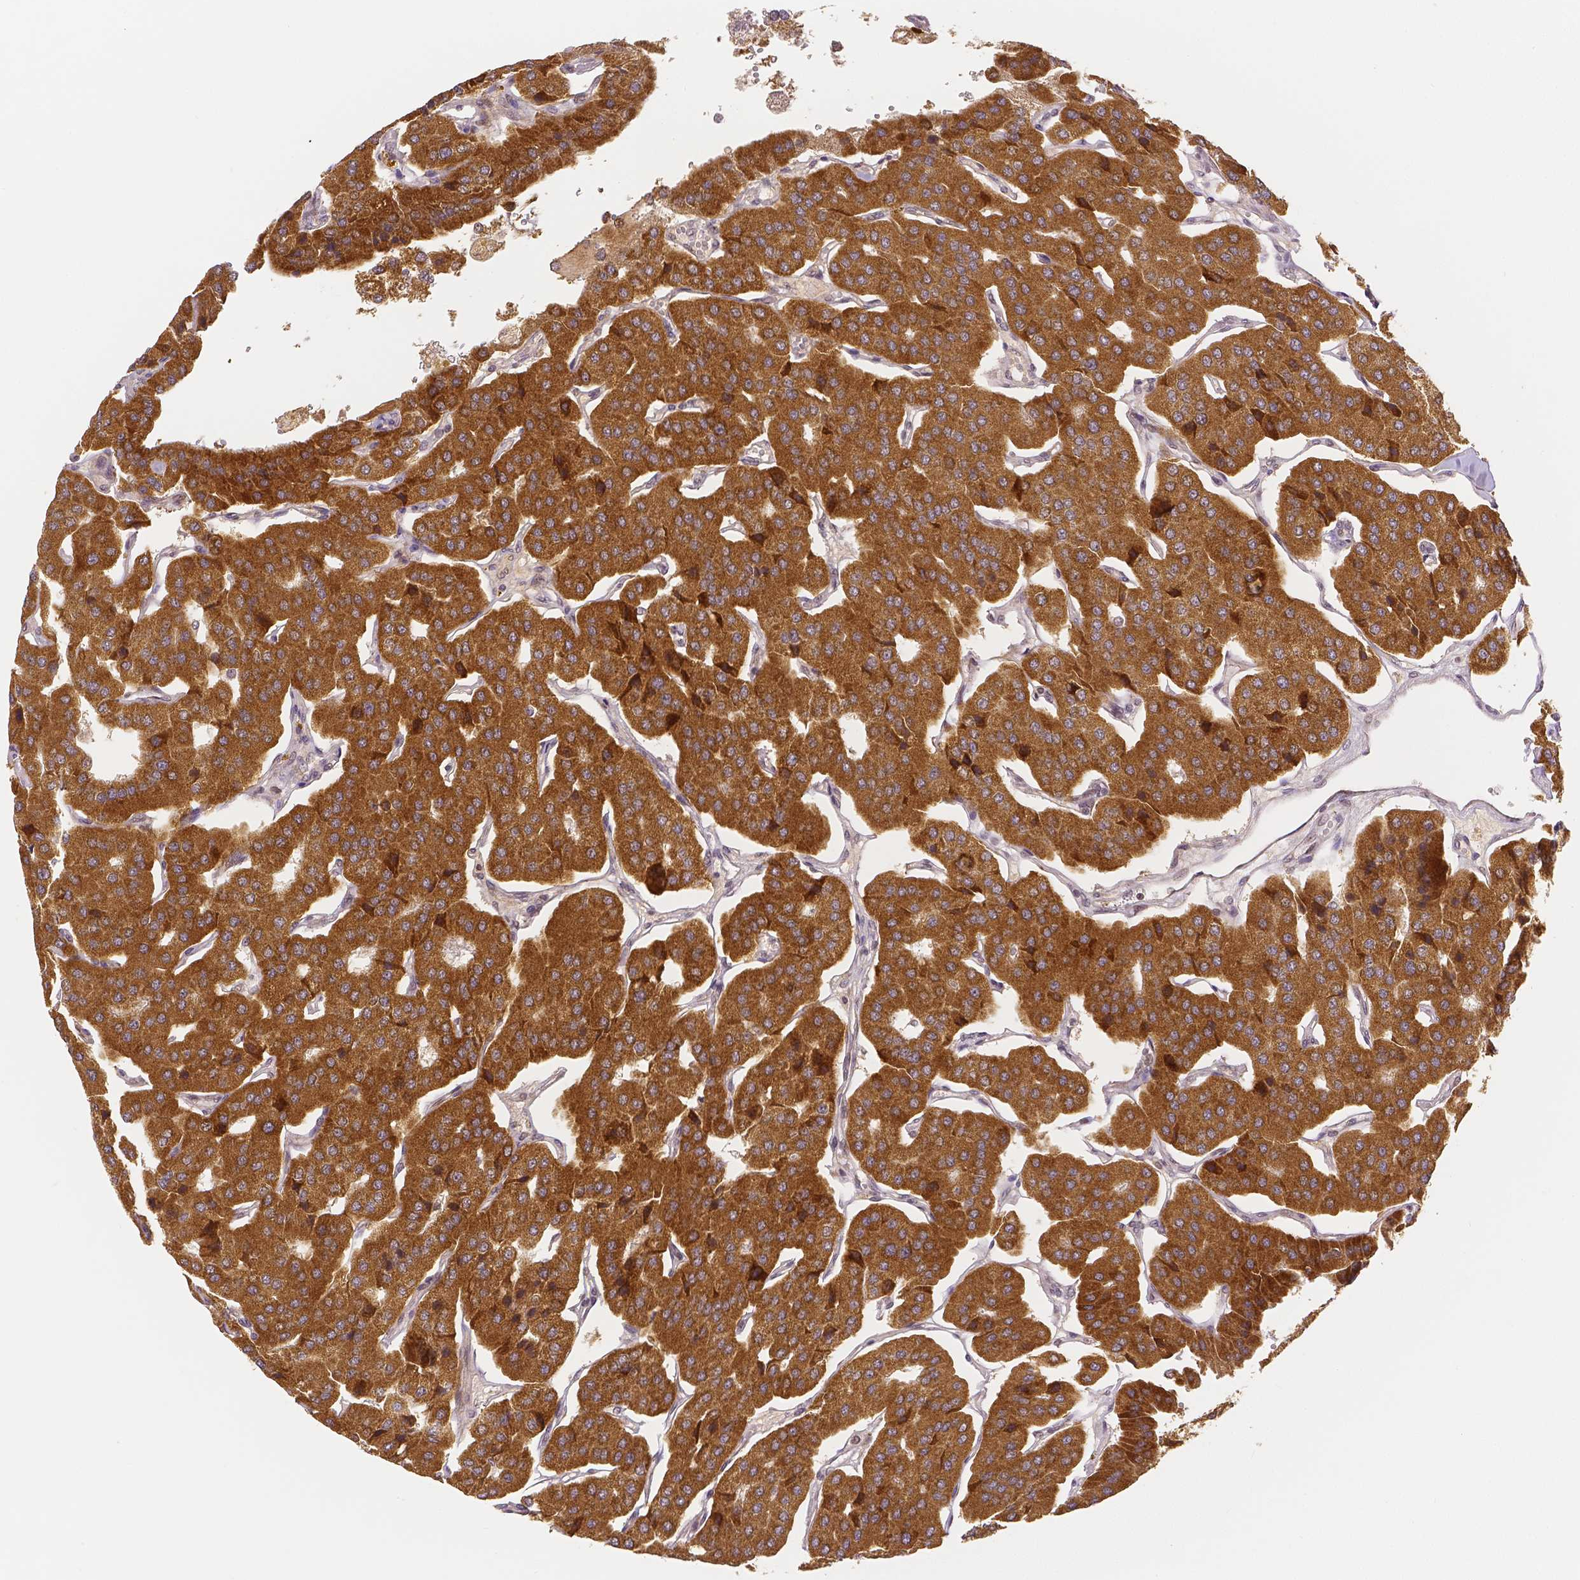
{"staining": {"intensity": "strong", "quantity": ">75%", "location": "cytoplasmic/membranous"}, "tissue": "parathyroid gland", "cell_type": "Glandular cells", "image_type": "normal", "snomed": [{"axis": "morphology", "description": "Normal tissue, NOS"}, {"axis": "morphology", "description": "Adenoma, NOS"}, {"axis": "topography", "description": "Parathyroid gland"}], "caption": "Parathyroid gland stained for a protein (brown) demonstrates strong cytoplasmic/membranous positive staining in about >75% of glandular cells.", "gene": "RHOT1", "patient": {"sex": "female", "age": 86}}